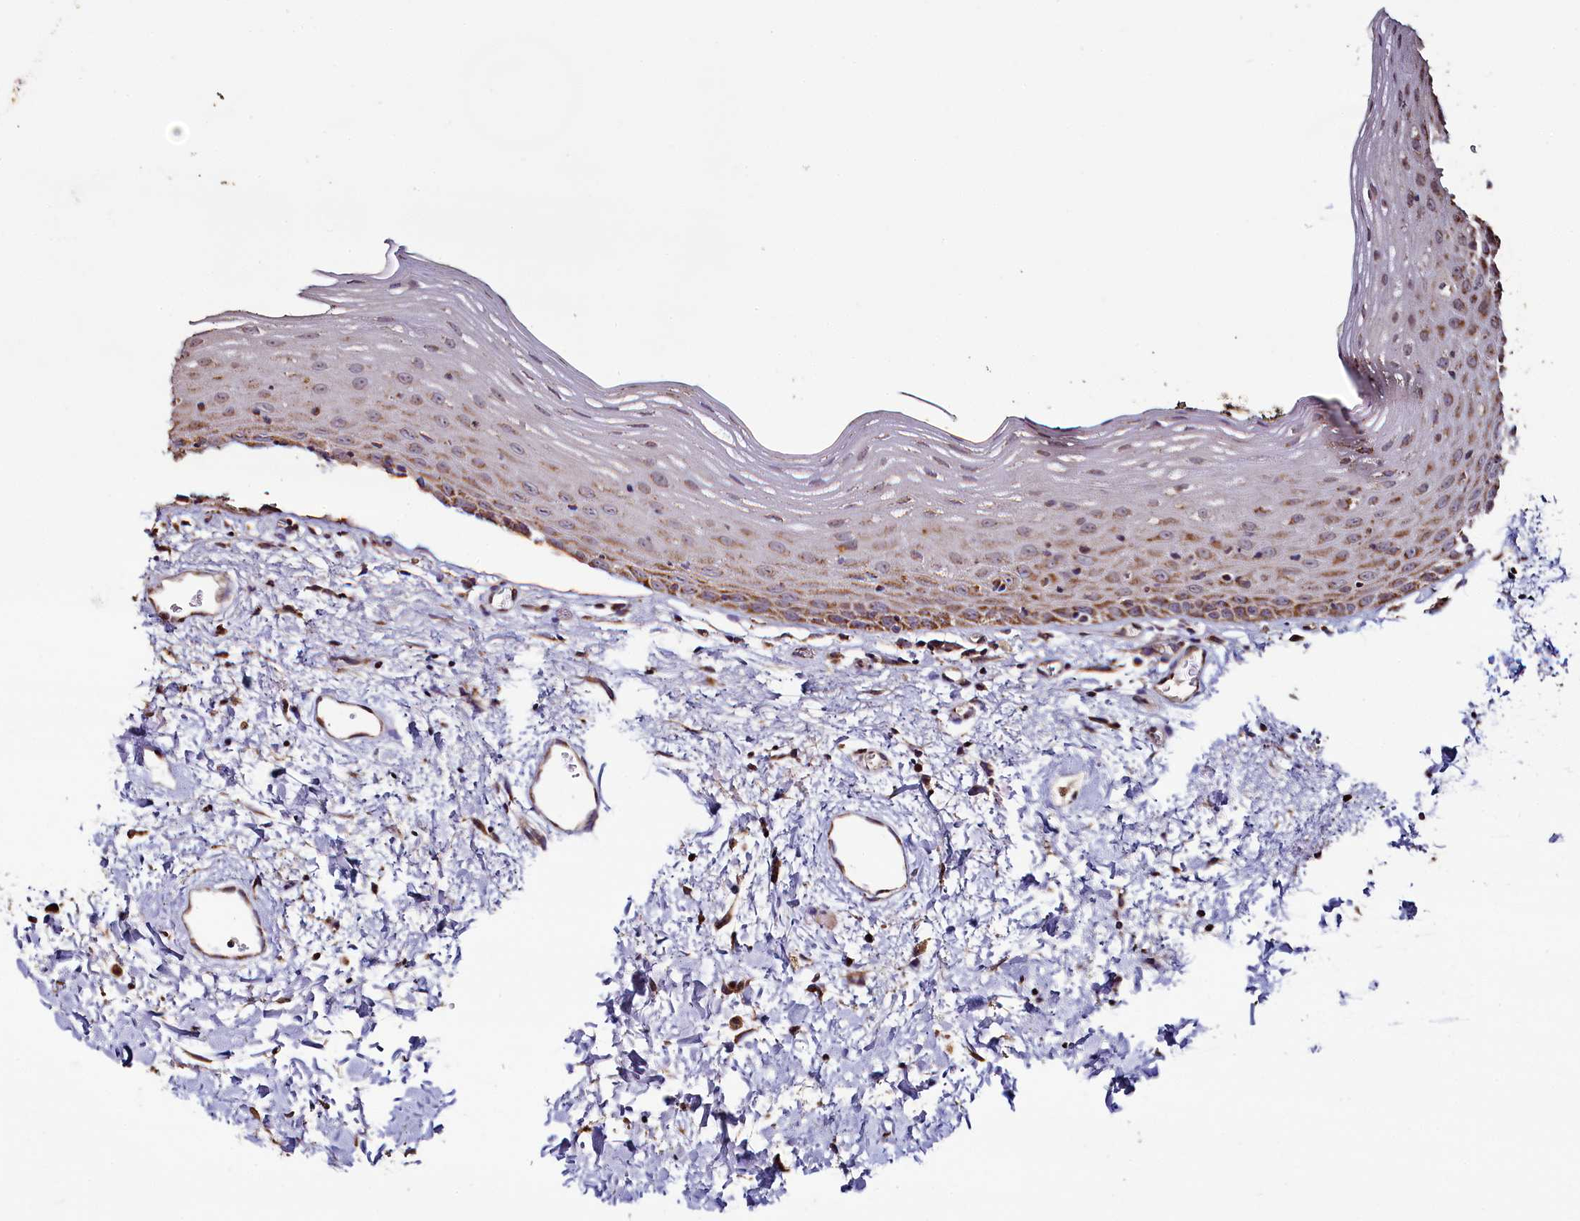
{"staining": {"intensity": "moderate", "quantity": "25%-75%", "location": "cytoplasmic/membranous"}, "tissue": "oral mucosa", "cell_type": "Squamous epithelial cells", "image_type": "normal", "snomed": [{"axis": "morphology", "description": "Normal tissue, NOS"}, {"axis": "topography", "description": "Oral tissue"}], "caption": "Unremarkable oral mucosa displays moderate cytoplasmic/membranous positivity in about 25%-75% of squamous epithelial cells, visualized by immunohistochemistry. The staining was performed using DAB to visualize the protein expression in brown, while the nuclei were stained in blue with hematoxylin (Magnification: 20x).", "gene": "COQ9", "patient": {"sex": "male", "age": 74}}